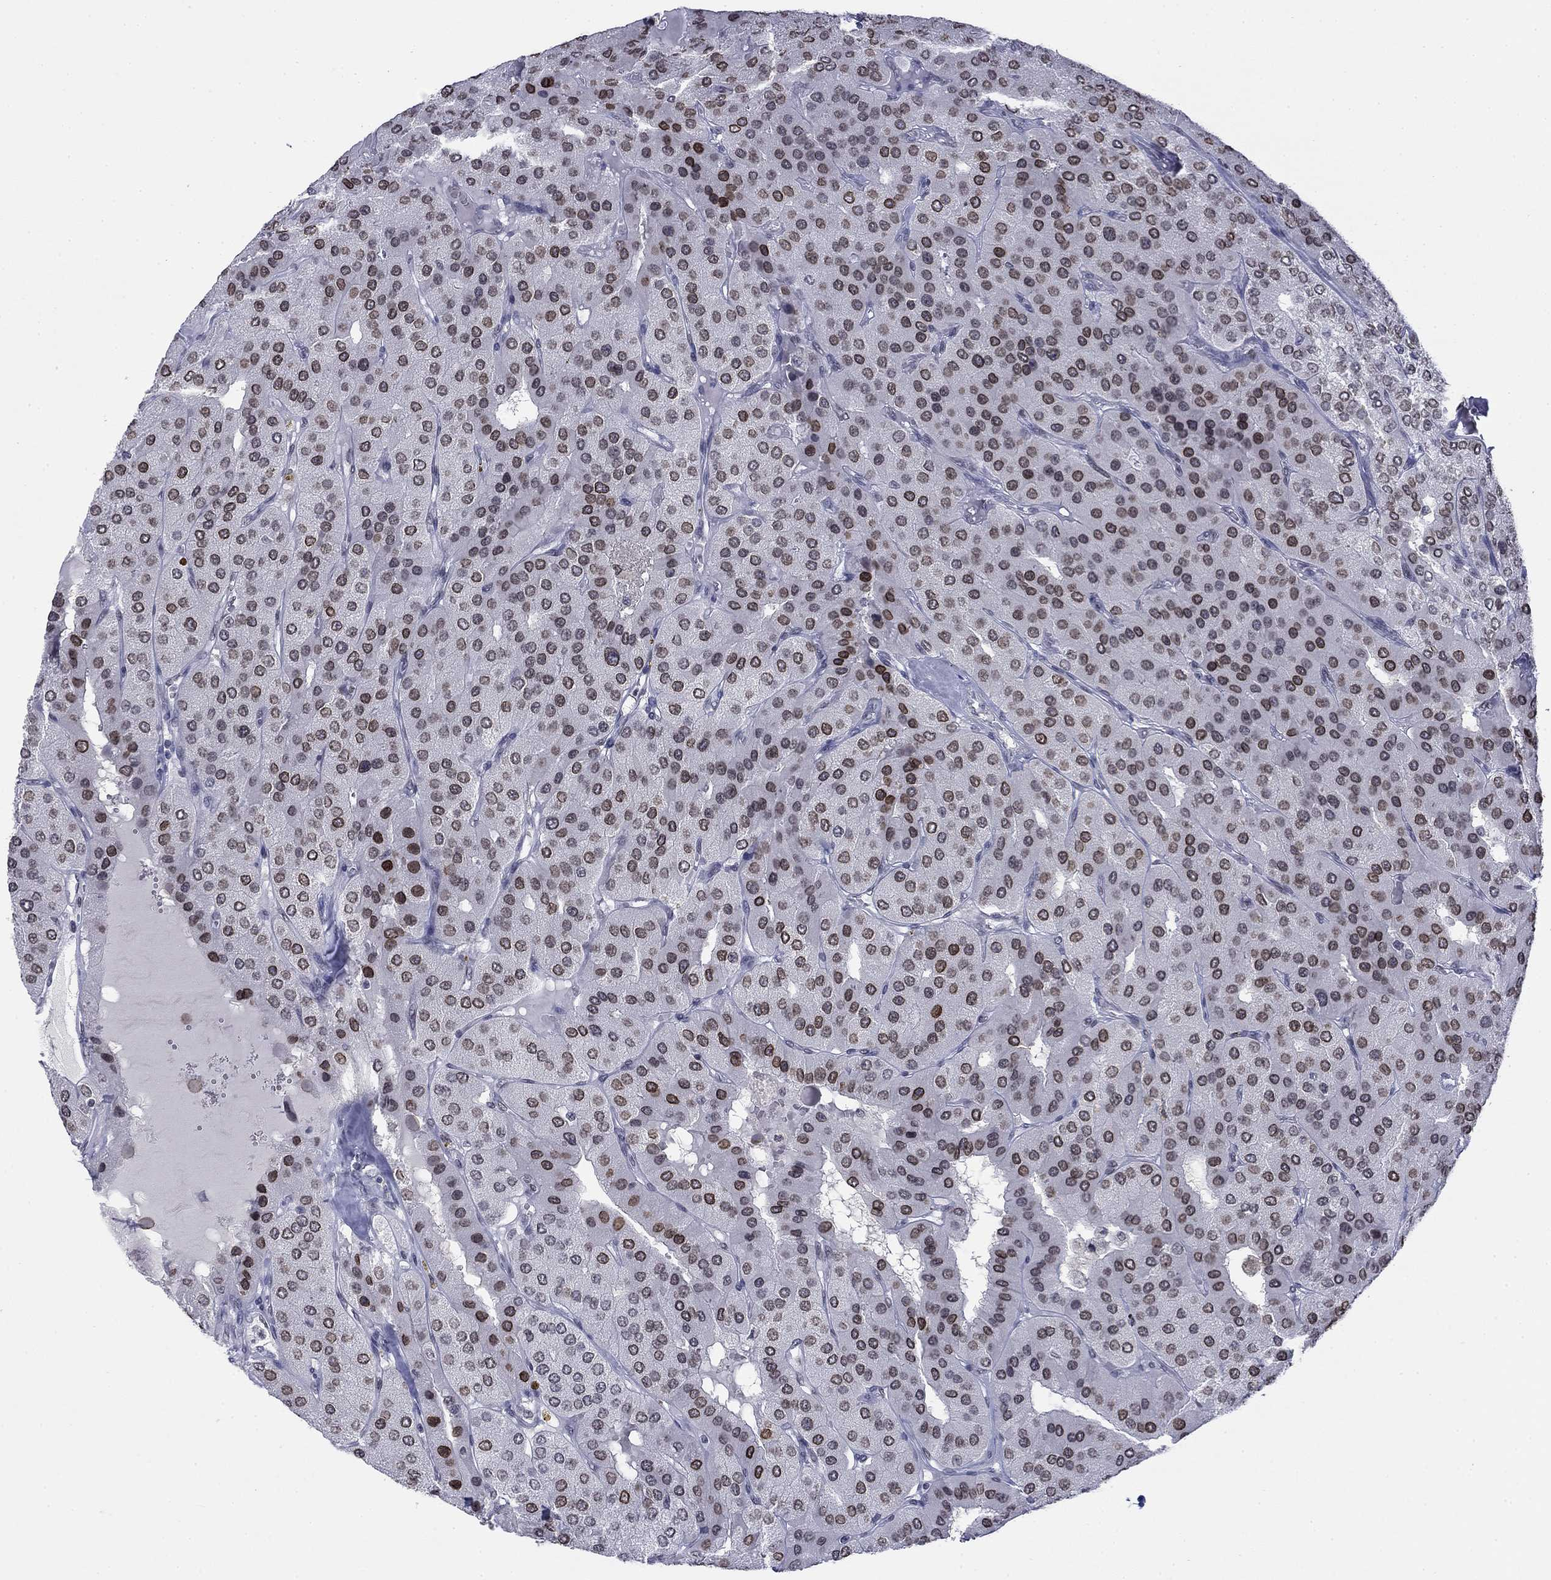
{"staining": {"intensity": "strong", "quantity": "<25%", "location": "cytoplasmic/membranous,nuclear"}, "tissue": "parathyroid gland", "cell_type": "Glandular cells", "image_type": "normal", "snomed": [{"axis": "morphology", "description": "Normal tissue, NOS"}, {"axis": "morphology", "description": "Adenoma, NOS"}, {"axis": "topography", "description": "Parathyroid gland"}], "caption": "Parathyroid gland stained with IHC shows strong cytoplasmic/membranous,nuclear positivity in about <25% of glandular cells.", "gene": "TOR1AIP1", "patient": {"sex": "female", "age": 86}}